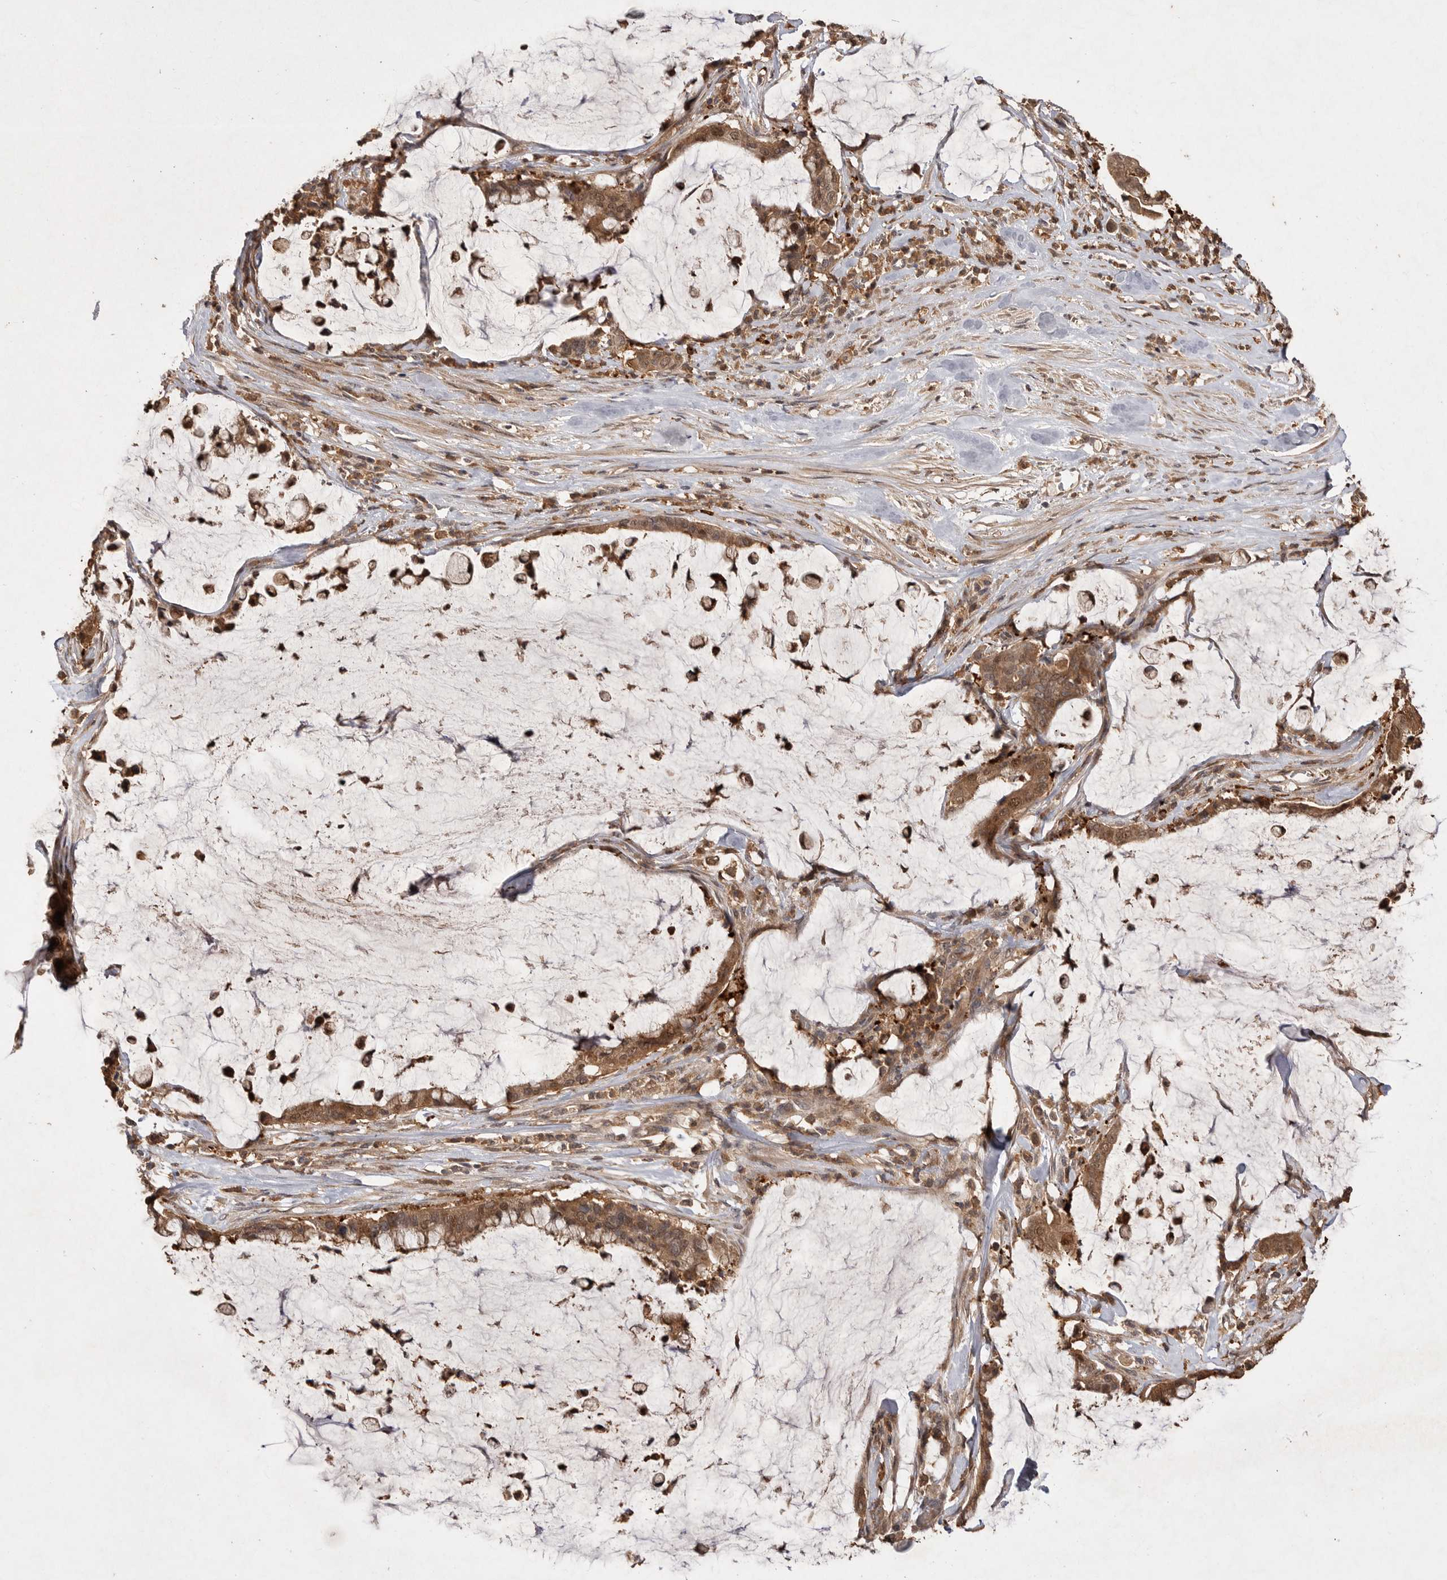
{"staining": {"intensity": "moderate", "quantity": ">75%", "location": "cytoplasmic/membranous"}, "tissue": "pancreatic cancer", "cell_type": "Tumor cells", "image_type": "cancer", "snomed": [{"axis": "morphology", "description": "Adenocarcinoma, NOS"}, {"axis": "topography", "description": "Pancreas"}], "caption": "Protein expression analysis of pancreatic adenocarcinoma demonstrates moderate cytoplasmic/membranous expression in approximately >75% of tumor cells.", "gene": "VN1R4", "patient": {"sex": "male", "age": 41}}